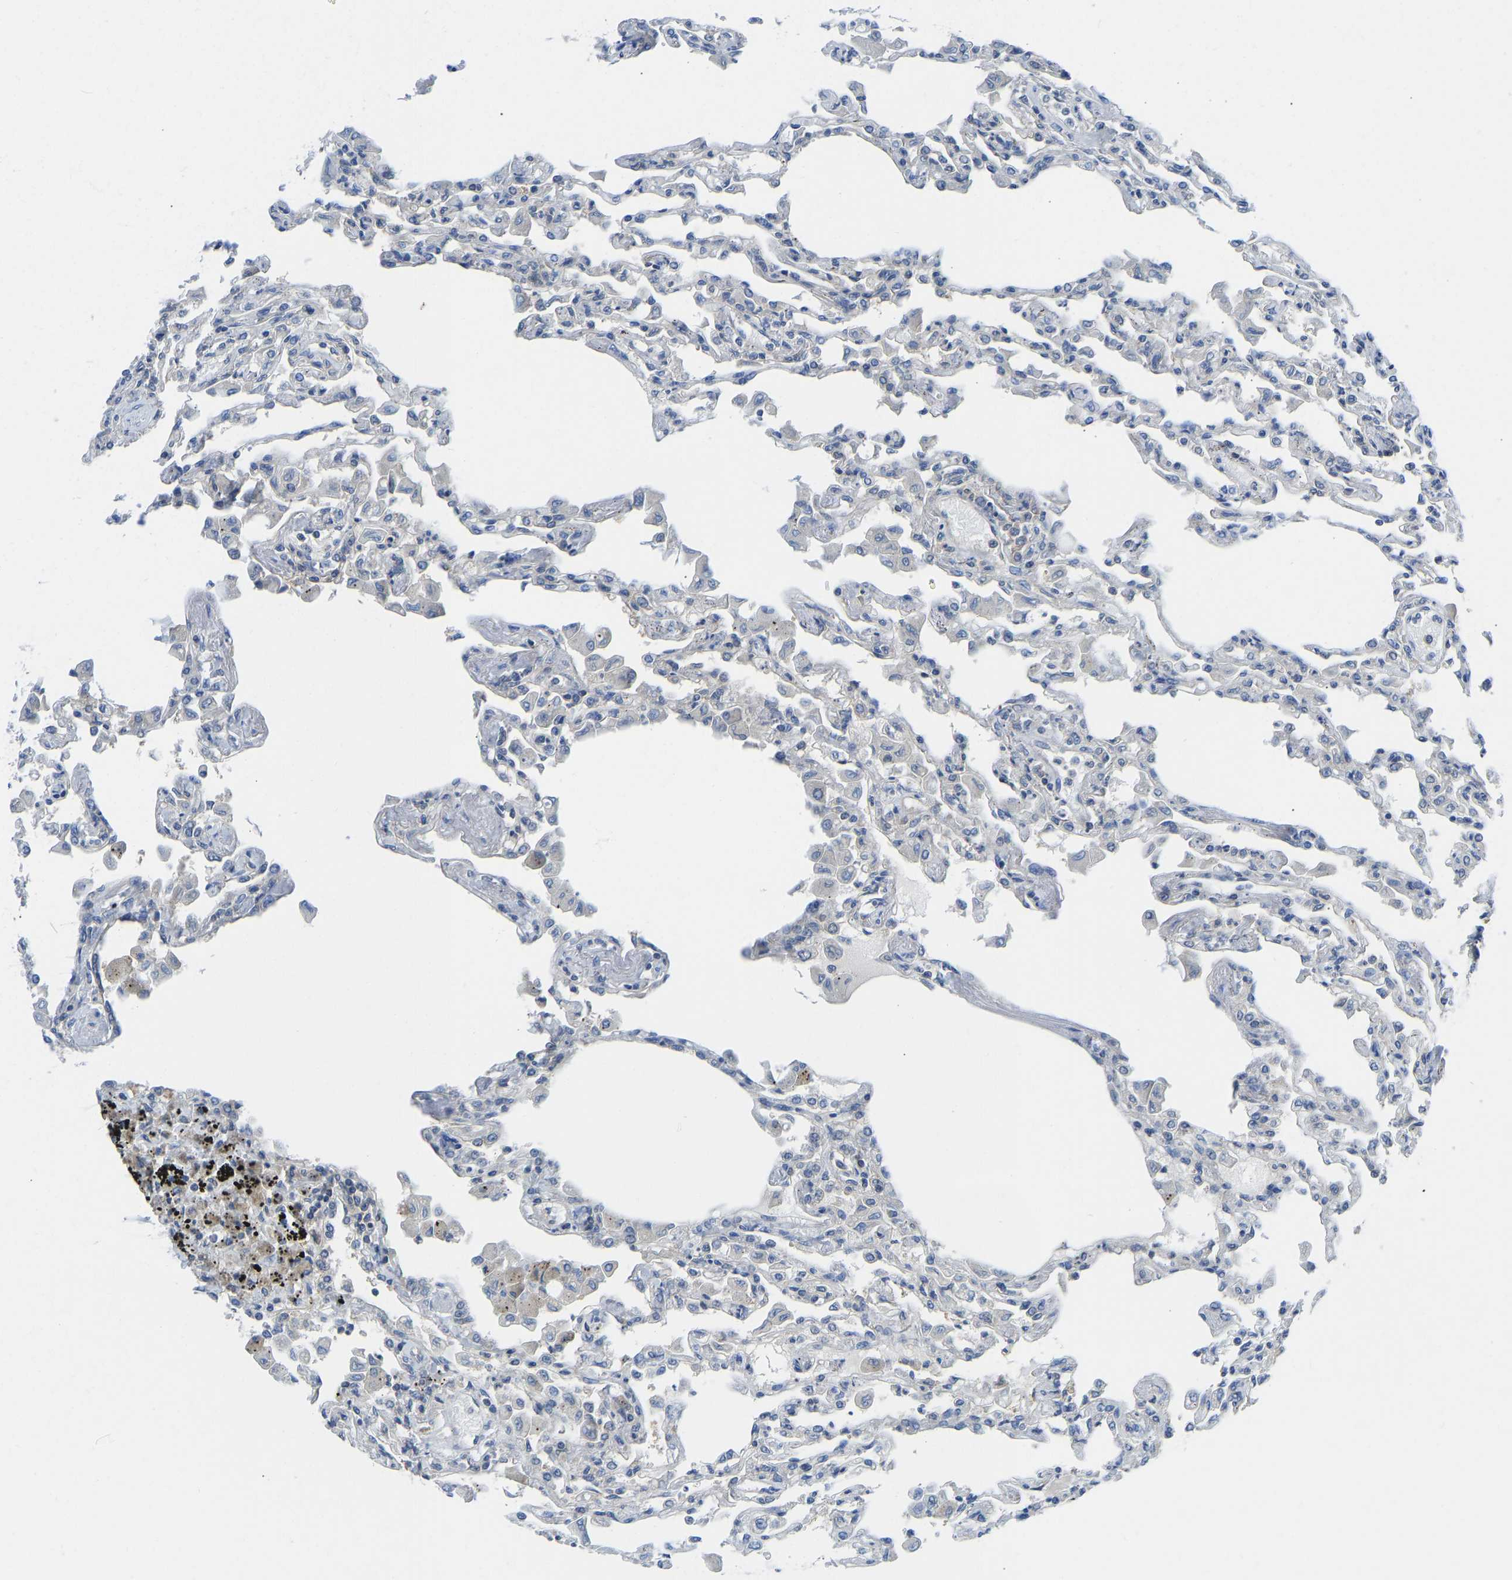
{"staining": {"intensity": "negative", "quantity": "none", "location": "none"}, "tissue": "lung", "cell_type": "Alveolar cells", "image_type": "normal", "snomed": [{"axis": "morphology", "description": "Normal tissue, NOS"}, {"axis": "topography", "description": "Bronchus"}, {"axis": "topography", "description": "Lung"}], "caption": "DAB (3,3'-diaminobenzidine) immunohistochemical staining of unremarkable lung demonstrates no significant positivity in alveolar cells.", "gene": "PPP3CA", "patient": {"sex": "female", "age": 49}}